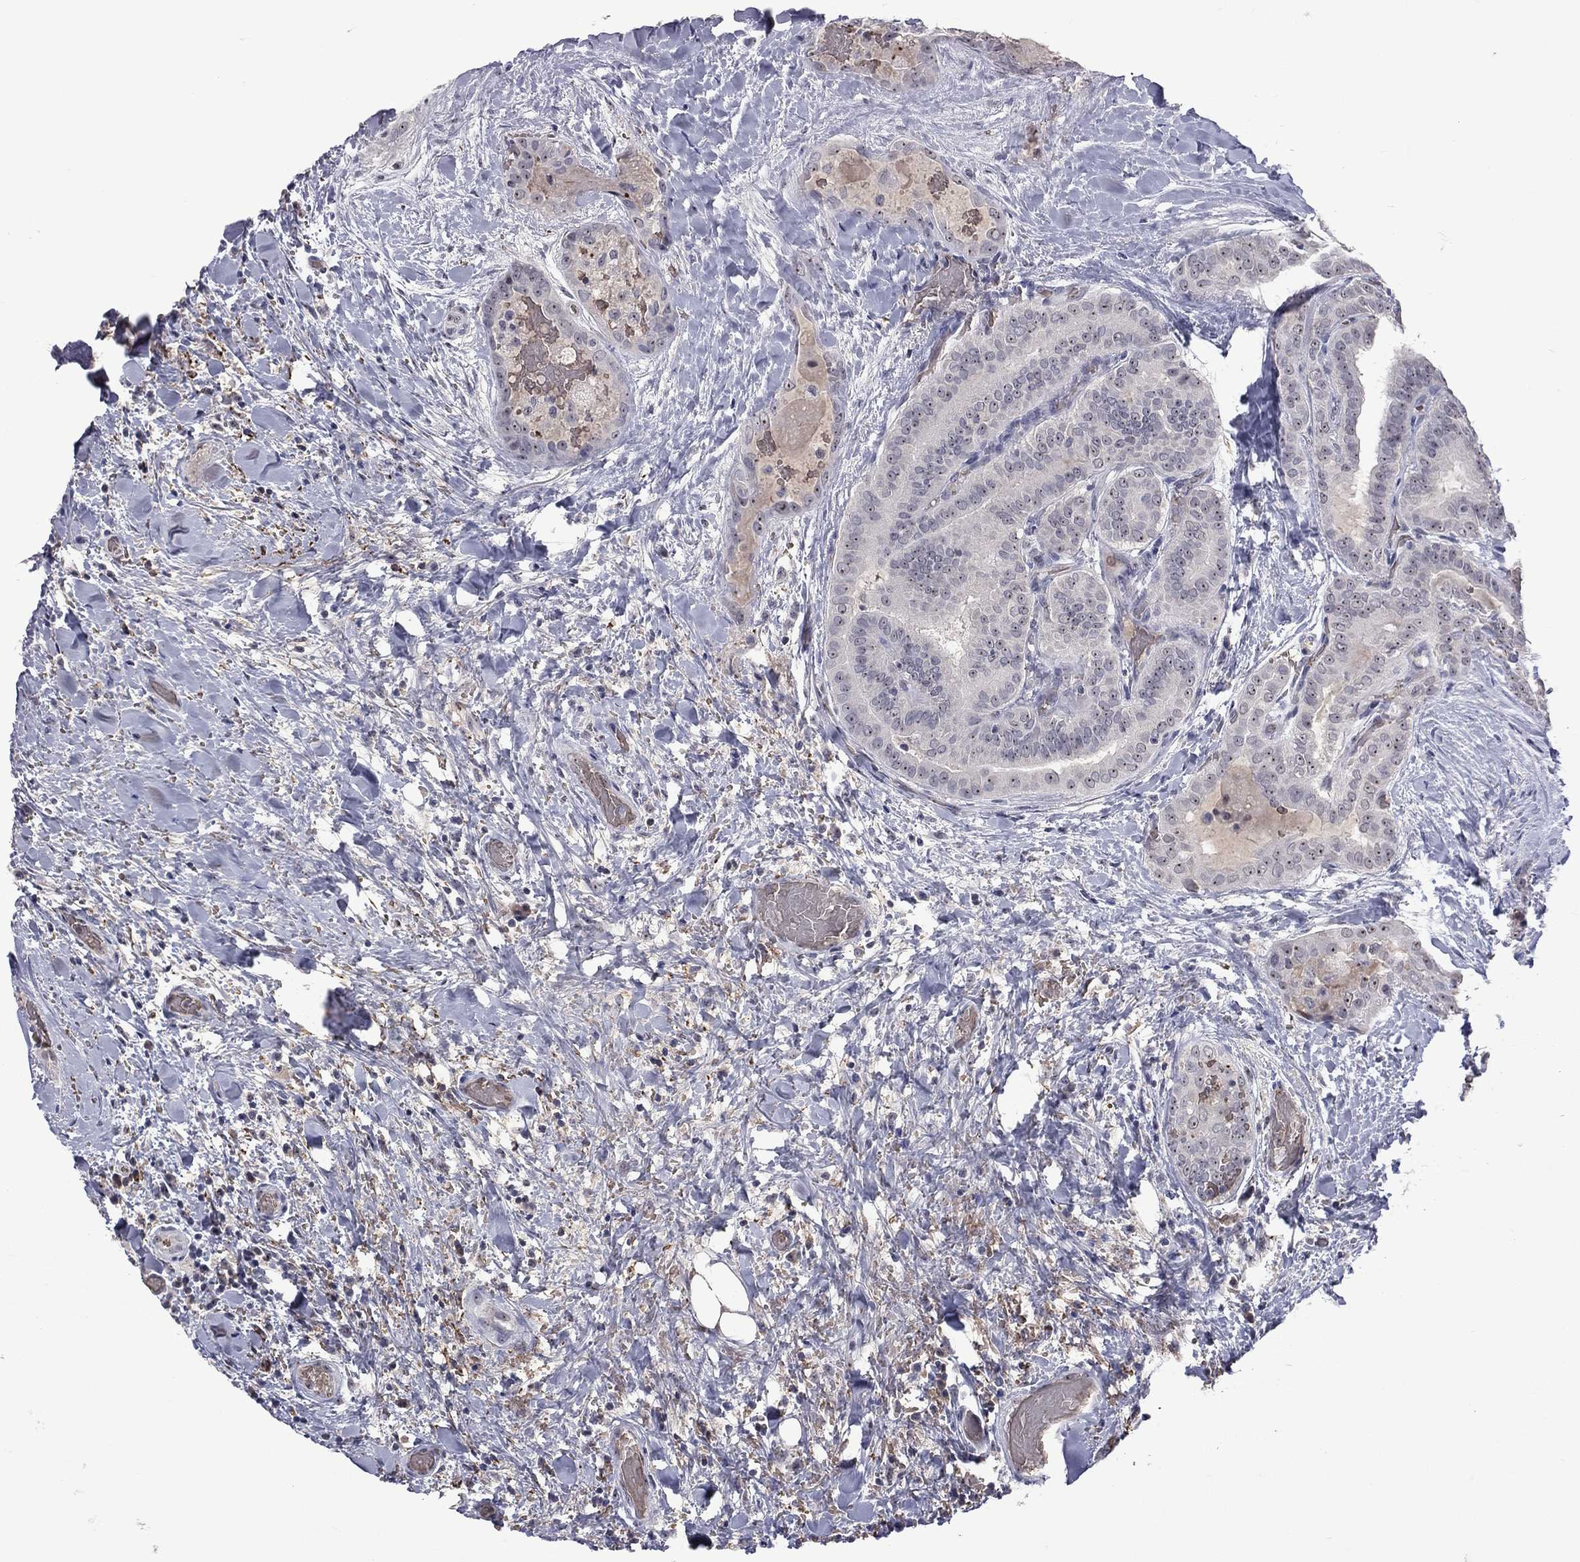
{"staining": {"intensity": "moderate", "quantity": "<25%", "location": "nuclear"}, "tissue": "thyroid cancer", "cell_type": "Tumor cells", "image_type": "cancer", "snomed": [{"axis": "morphology", "description": "Papillary adenocarcinoma, NOS"}, {"axis": "topography", "description": "Thyroid gland"}], "caption": "Protein staining of thyroid papillary adenocarcinoma tissue exhibits moderate nuclear expression in about <25% of tumor cells.", "gene": "DSG4", "patient": {"sex": "female", "age": 39}}